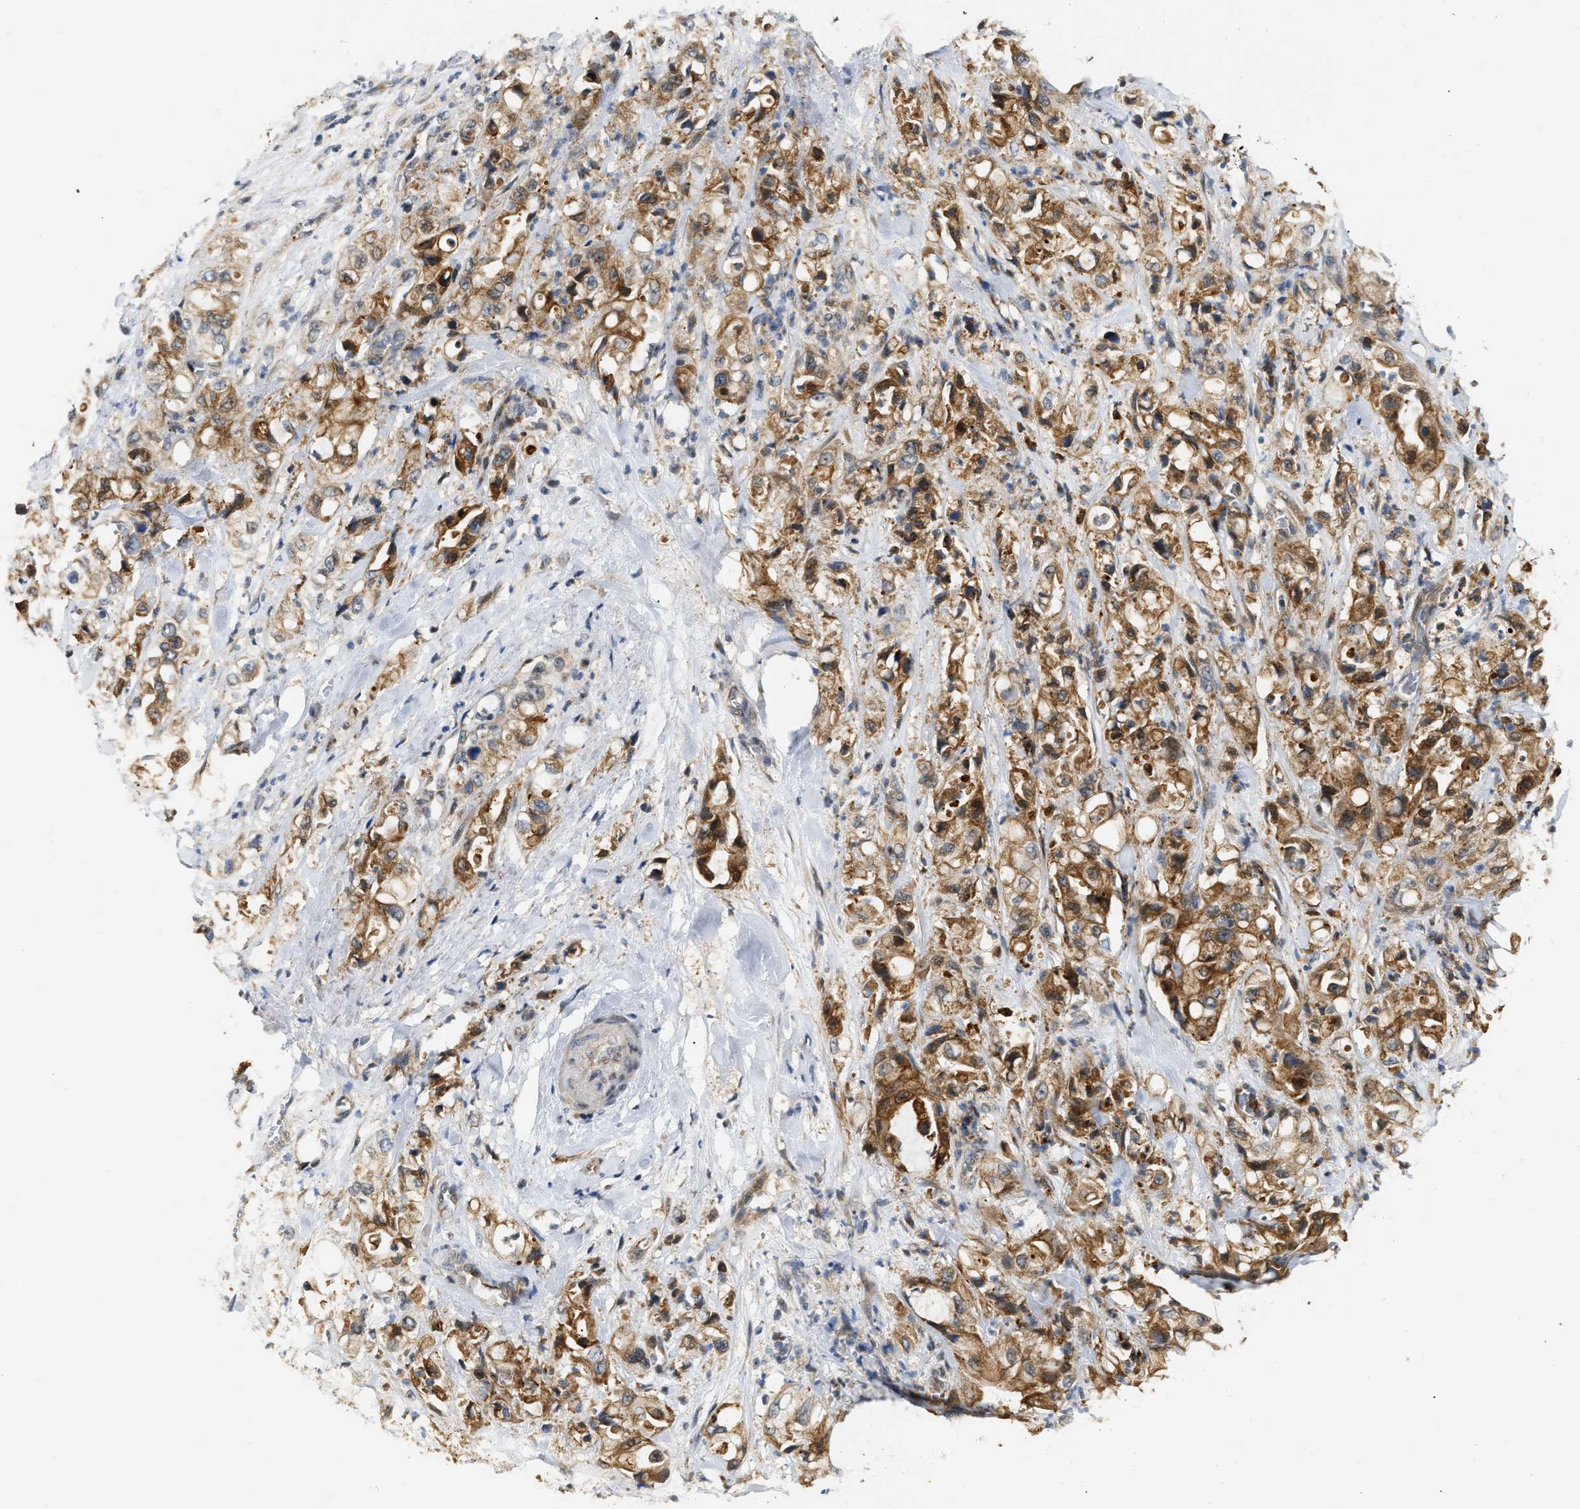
{"staining": {"intensity": "moderate", "quantity": ">75%", "location": "cytoplasmic/membranous"}, "tissue": "pancreatic cancer", "cell_type": "Tumor cells", "image_type": "cancer", "snomed": [{"axis": "morphology", "description": "Adenocarcinoma, NOS"}, {"axis": "topography", "description": "Pancreas"}], "caption": "Human pancreatic cancer stained with a brown dye exhibits moderate cytoplasmic/membranous positive expression in approximately >75% of tumor cells.", "gene": "EXTL2", "patient": {"sex": "male", "age": 70}}